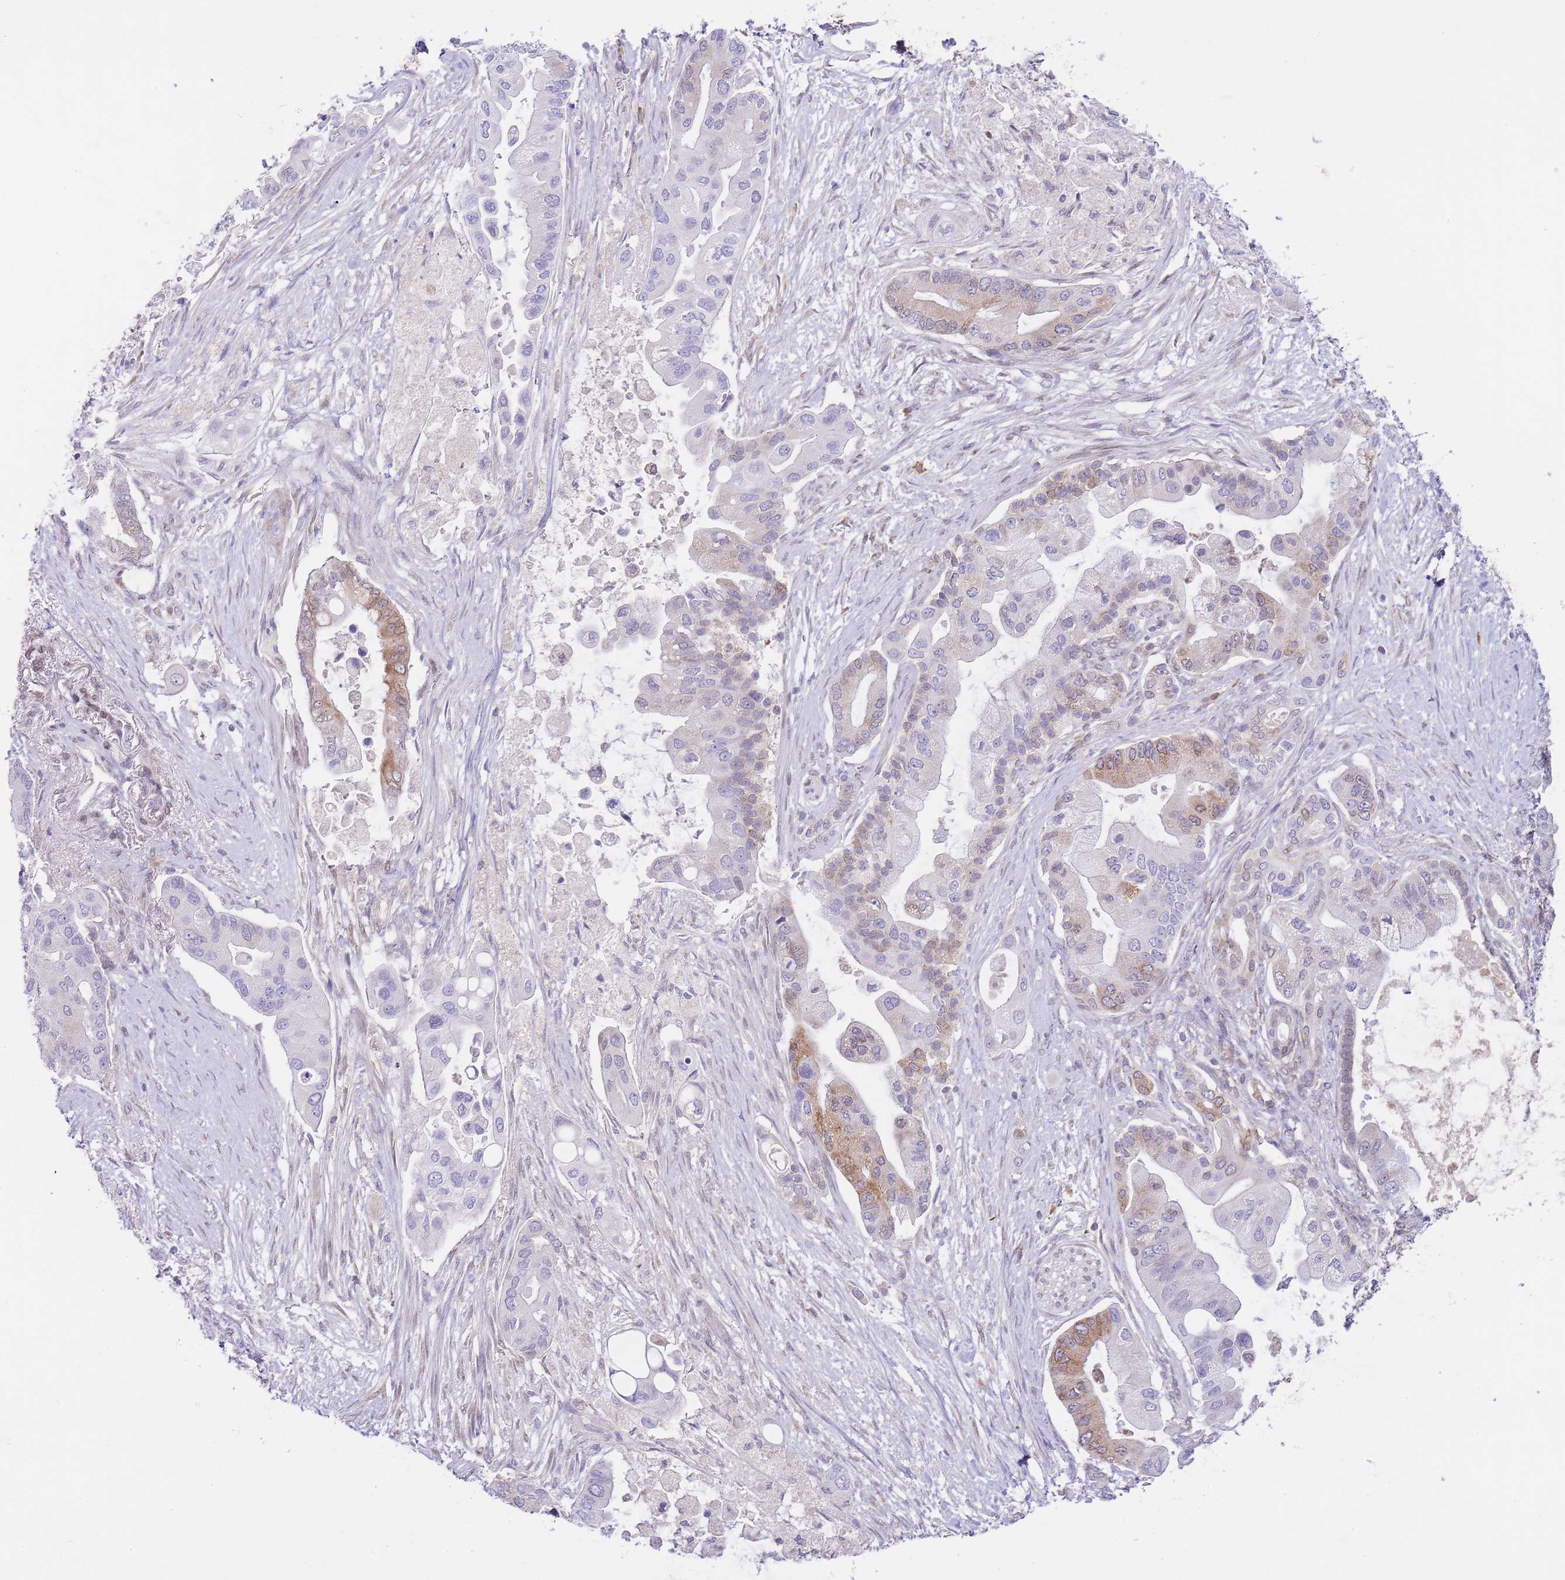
{"staining": {"intensity": "strong", "quantity": "<25%", "location": "cytoplasmic/membranous"}, "tissue": "pancreatic cancer", "cell_type": "Tumor cells", "image_type": "cancer", "snomed": [{"axis": "morphology", "description": "Adenocarcinoma, NOS"}, {"axis": "topography", "description": "Pancreas"}], "caption": "A medium amount of strong cytoplasmic/membranous staining is appreciated in approximately <25% of tumor cells in pancreatic cancer (adenocarcinoma) tissue.", "gene": "EBPL", "patient": {"sex": "male", "age": 57}}